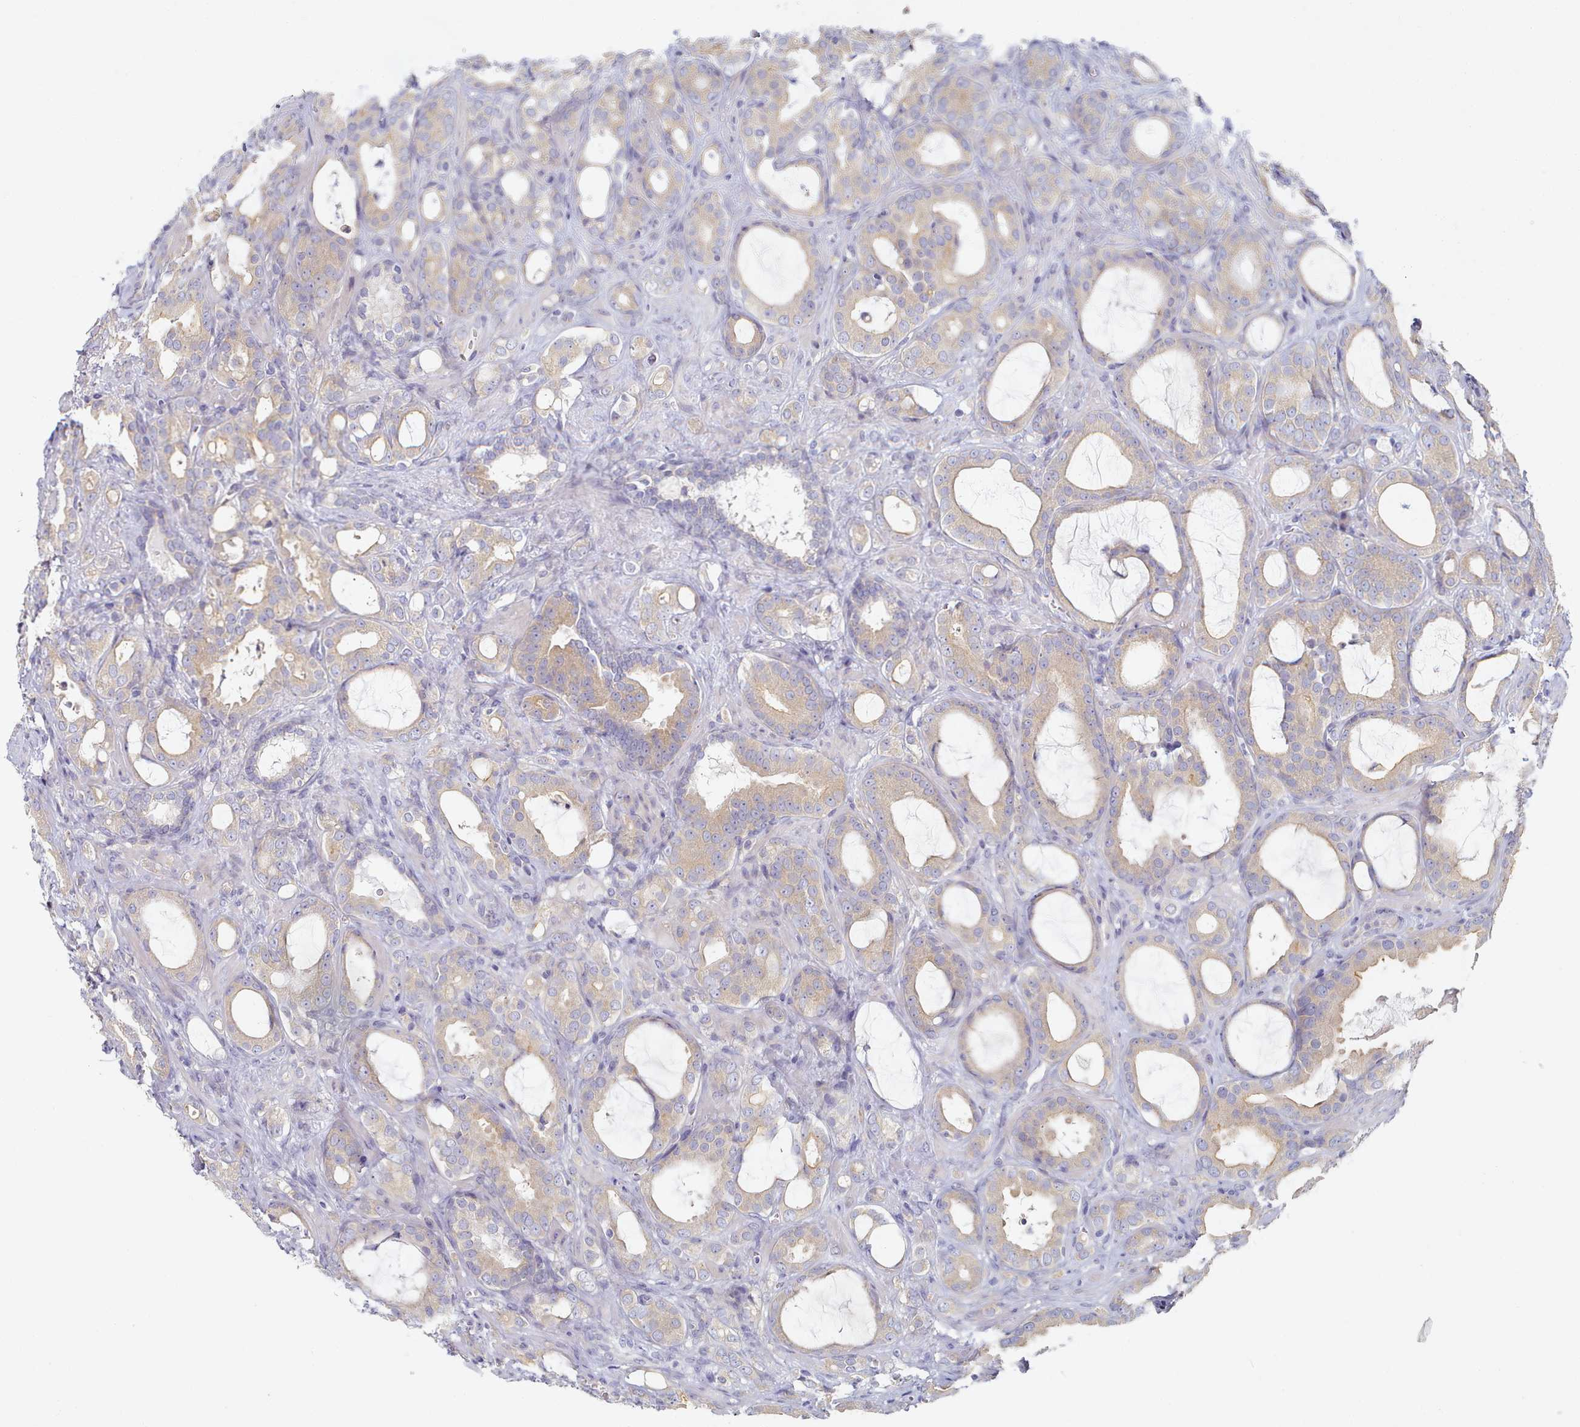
{"staining": {"intensity": "weak", "quantity": ">75%", "location": "cytoplasmic/membranous"}, "tissue": "prostate cancer", "cell_type": "Tumor cells", "image_type": "cancer", "snomed": [{"axis": "morphology", "description": "Adenocarcinoma, High grade"}, {"axis": "topography", "description": "Prostate"}], "caption": "Protein expression analysis of human high-grade adenocarcinoma (prostate) reveals weak cytoplasmic/membranous positivity in about >75% of tumor cells.", "gene": "TYW1B", "patient": {"sex": "male", "age": 72}}